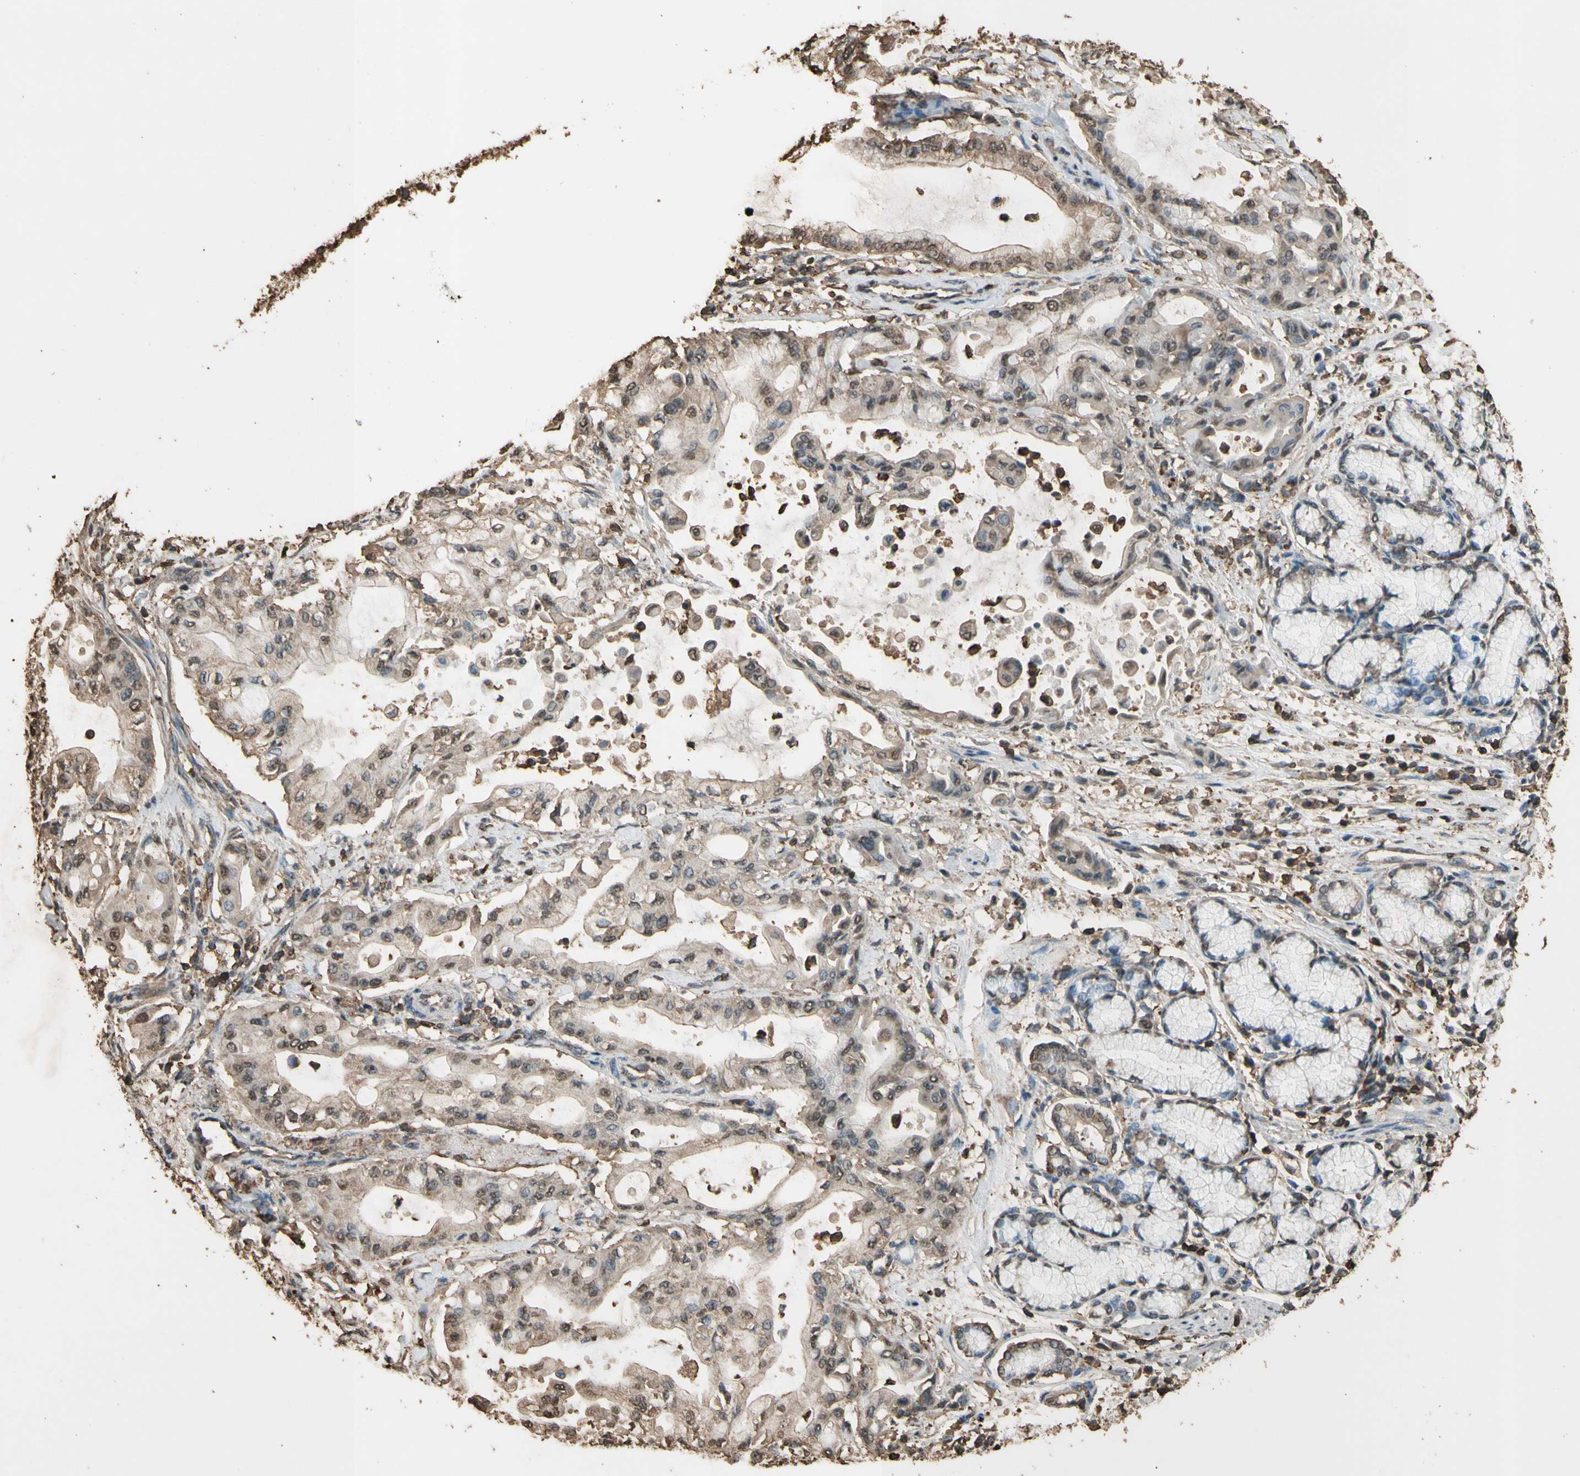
{"staining": {"intensity": "moderate", "quantity": ">75%", "location": "cytoplasmic/membranous,nuclear"}, "tissue": "pancreatic cancer", "cell_type": "Tumor cells", "image_type": "cancer", "snomed": [{"axis": "morphology", "description": "Adenocarcinoma, NOS"}, {"axis": "morphology", "description": "Adenocarcinoma, metastatic, NOS"}, {"axis": "topography", "description": "Lymph node"}, {"axis": "topography", "description": "Pancreas"}, {"axis": "topography", "description": "Duodenum"}], "caption": "A photomicrograph of pancreatic cancer stained for a protein shows moderate cytoplasmic/membranous and nuclear brown staining in tumor cells. Nuclei are stained in blue.", "gene": "TNFSF13B", "patient": {"sex": "female", "age": 64}}